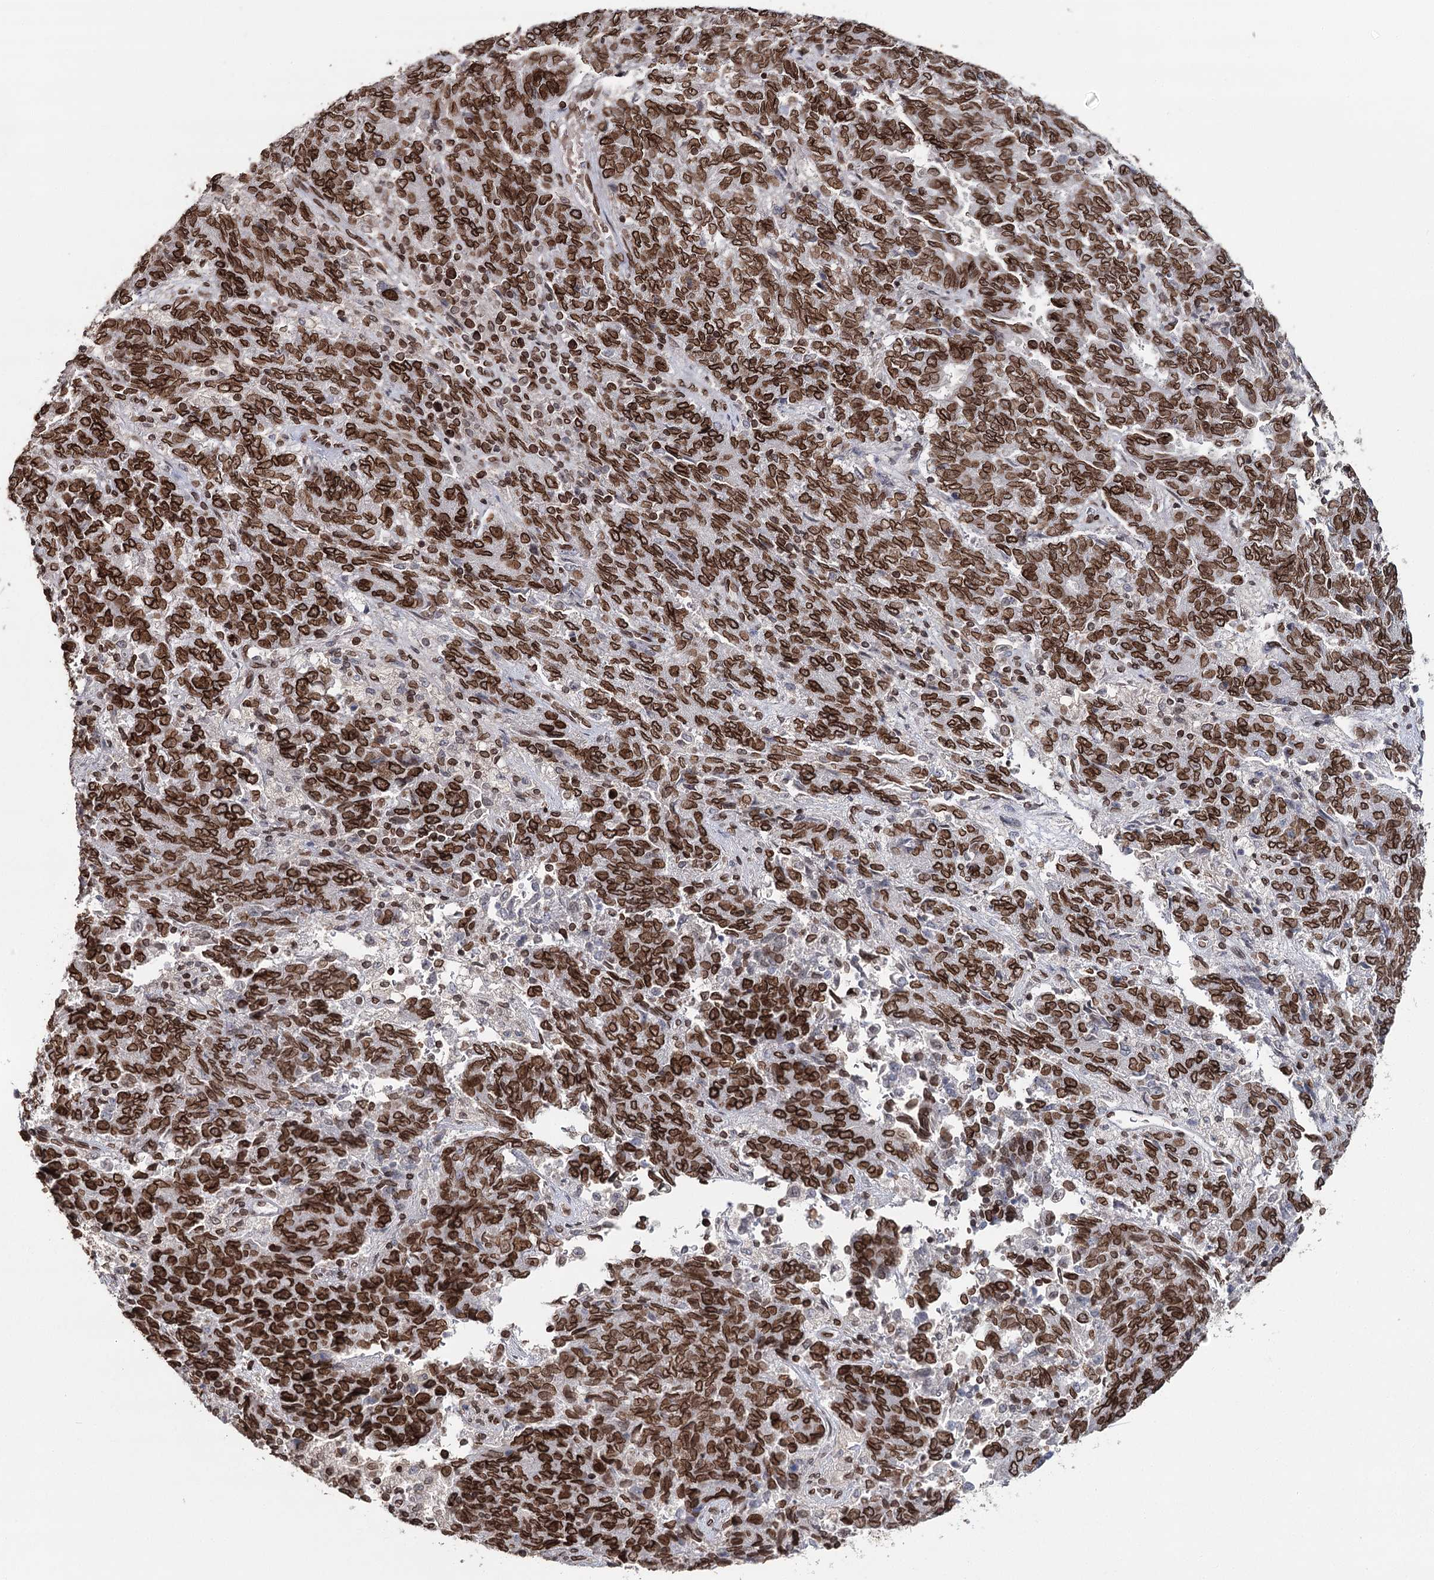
{"staining": {"intensity": "strong", "quantity": ">75%", "location": "cytoplasmic/membranous,nuclear"}, "tissue": "endometrial cancer", "cell_type": "Tumor cells", "image_type": "cancer", "snomed": [{"axis": "morphology", "description": "Adenocarcinoma, NOS"}, {"axis": "topography", "description": "Endometrium"}], "caption": "Immunohistochemical staining of human endometrial cancer (adenocarcinoma) shows strong cytoplasmic/membranous and nuclear protein staining in about >75% of tumor cells. (DAB (3,3'-diaminobenzidine) IHC, brown staining for protein, blue staining for nuclei).", "gene": "KIAA0930", "patient": {"sex": "female", "age": 80}}